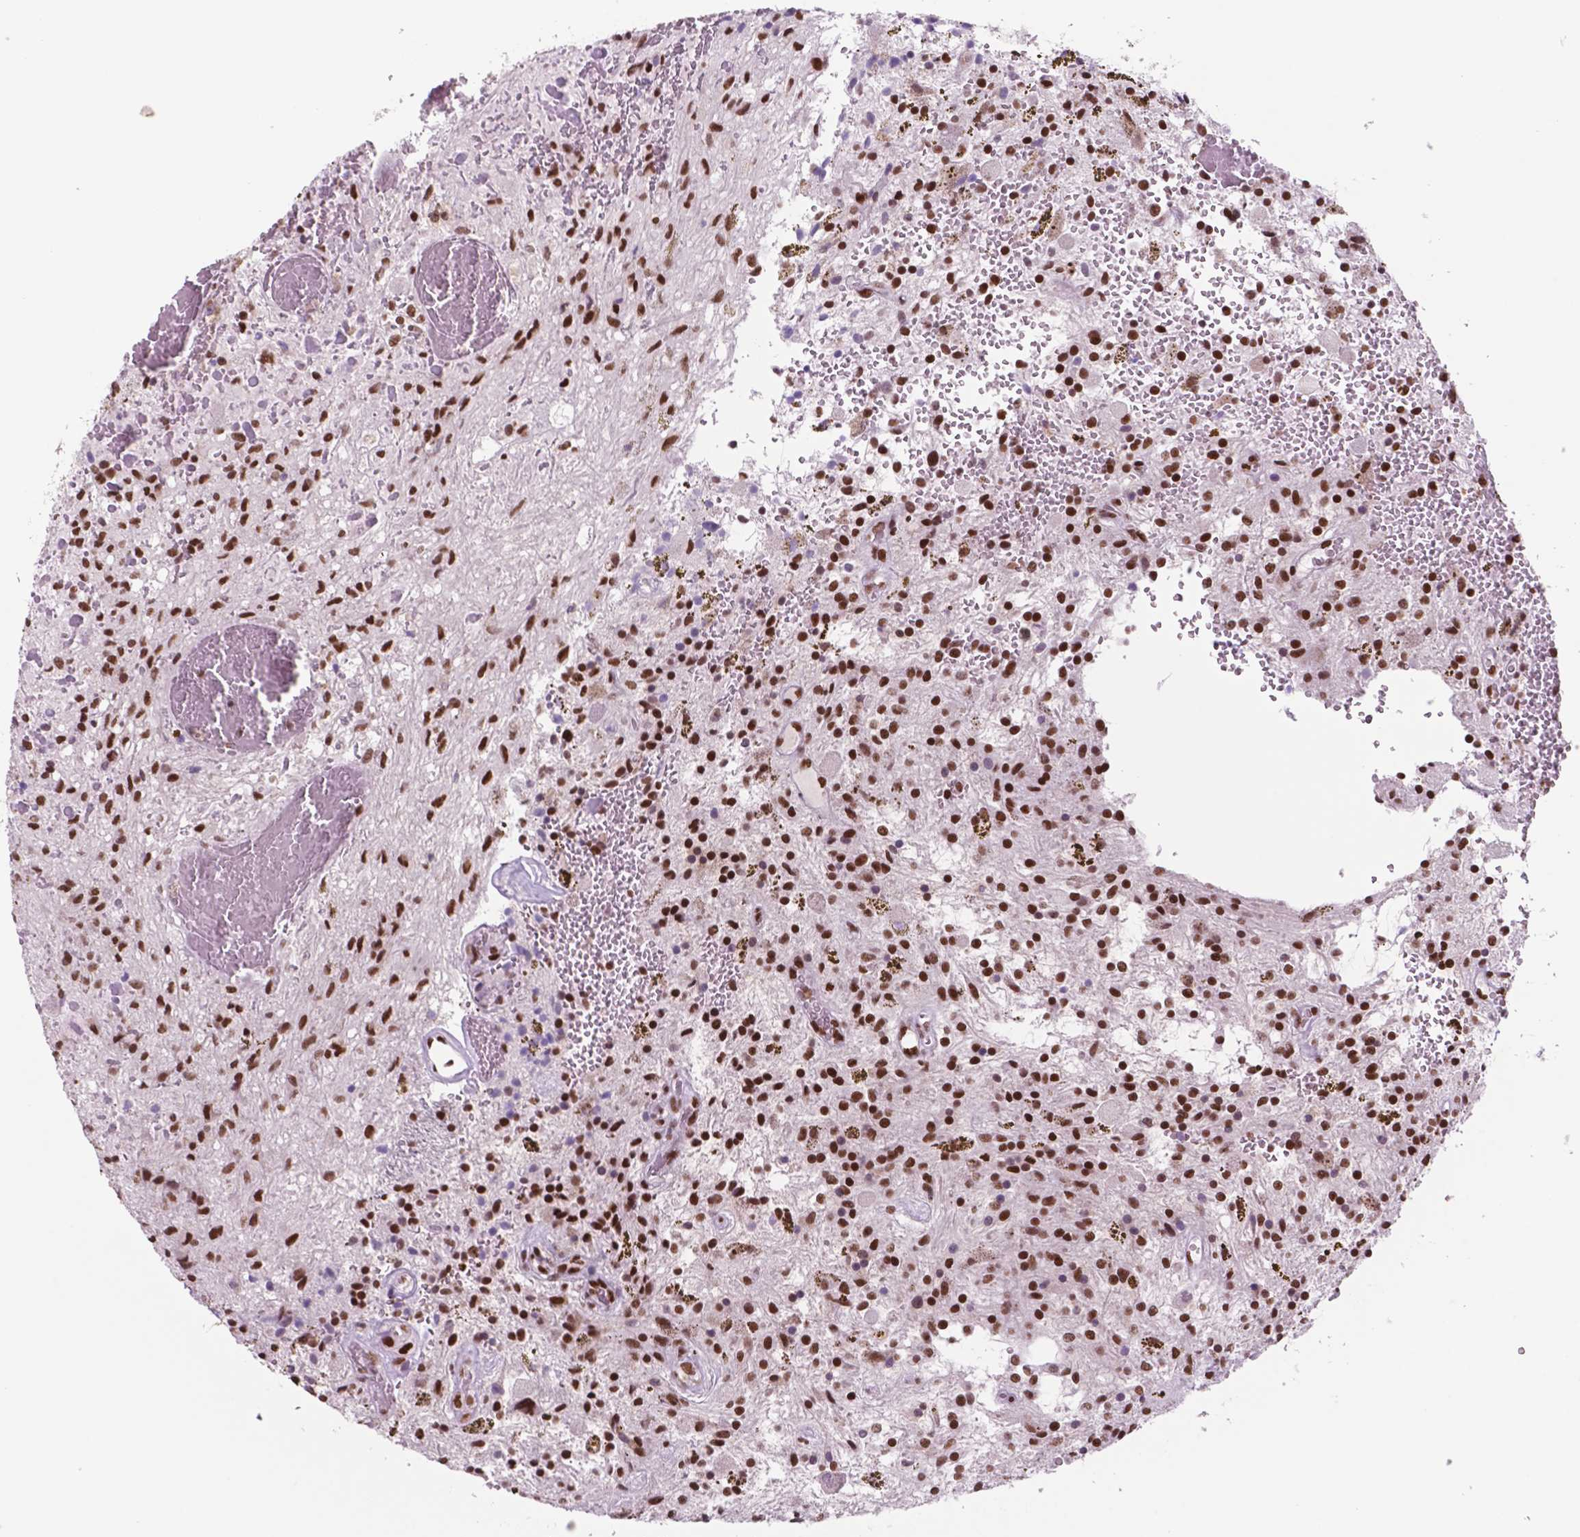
{"staining": {"intensity": "strong", "quantity": ">75%", "location": "nuclear"}, "tissue": "glioma", "cell_type": "Tumor cells", "image_type": "cancer", "snomed": [{"axis": "morphology", "description": "Glioma, malignant, Low grade"}, {"axis": "topography", "description": "Cerebellum"}], "caption": "The photomicrograph displays staining of low-grade glioma (malignant), revealing strong nuclear protein staining (brown color) within tumor cells.", "gene": "MSH6", "patient": {"sex": "female", "age": 14}}